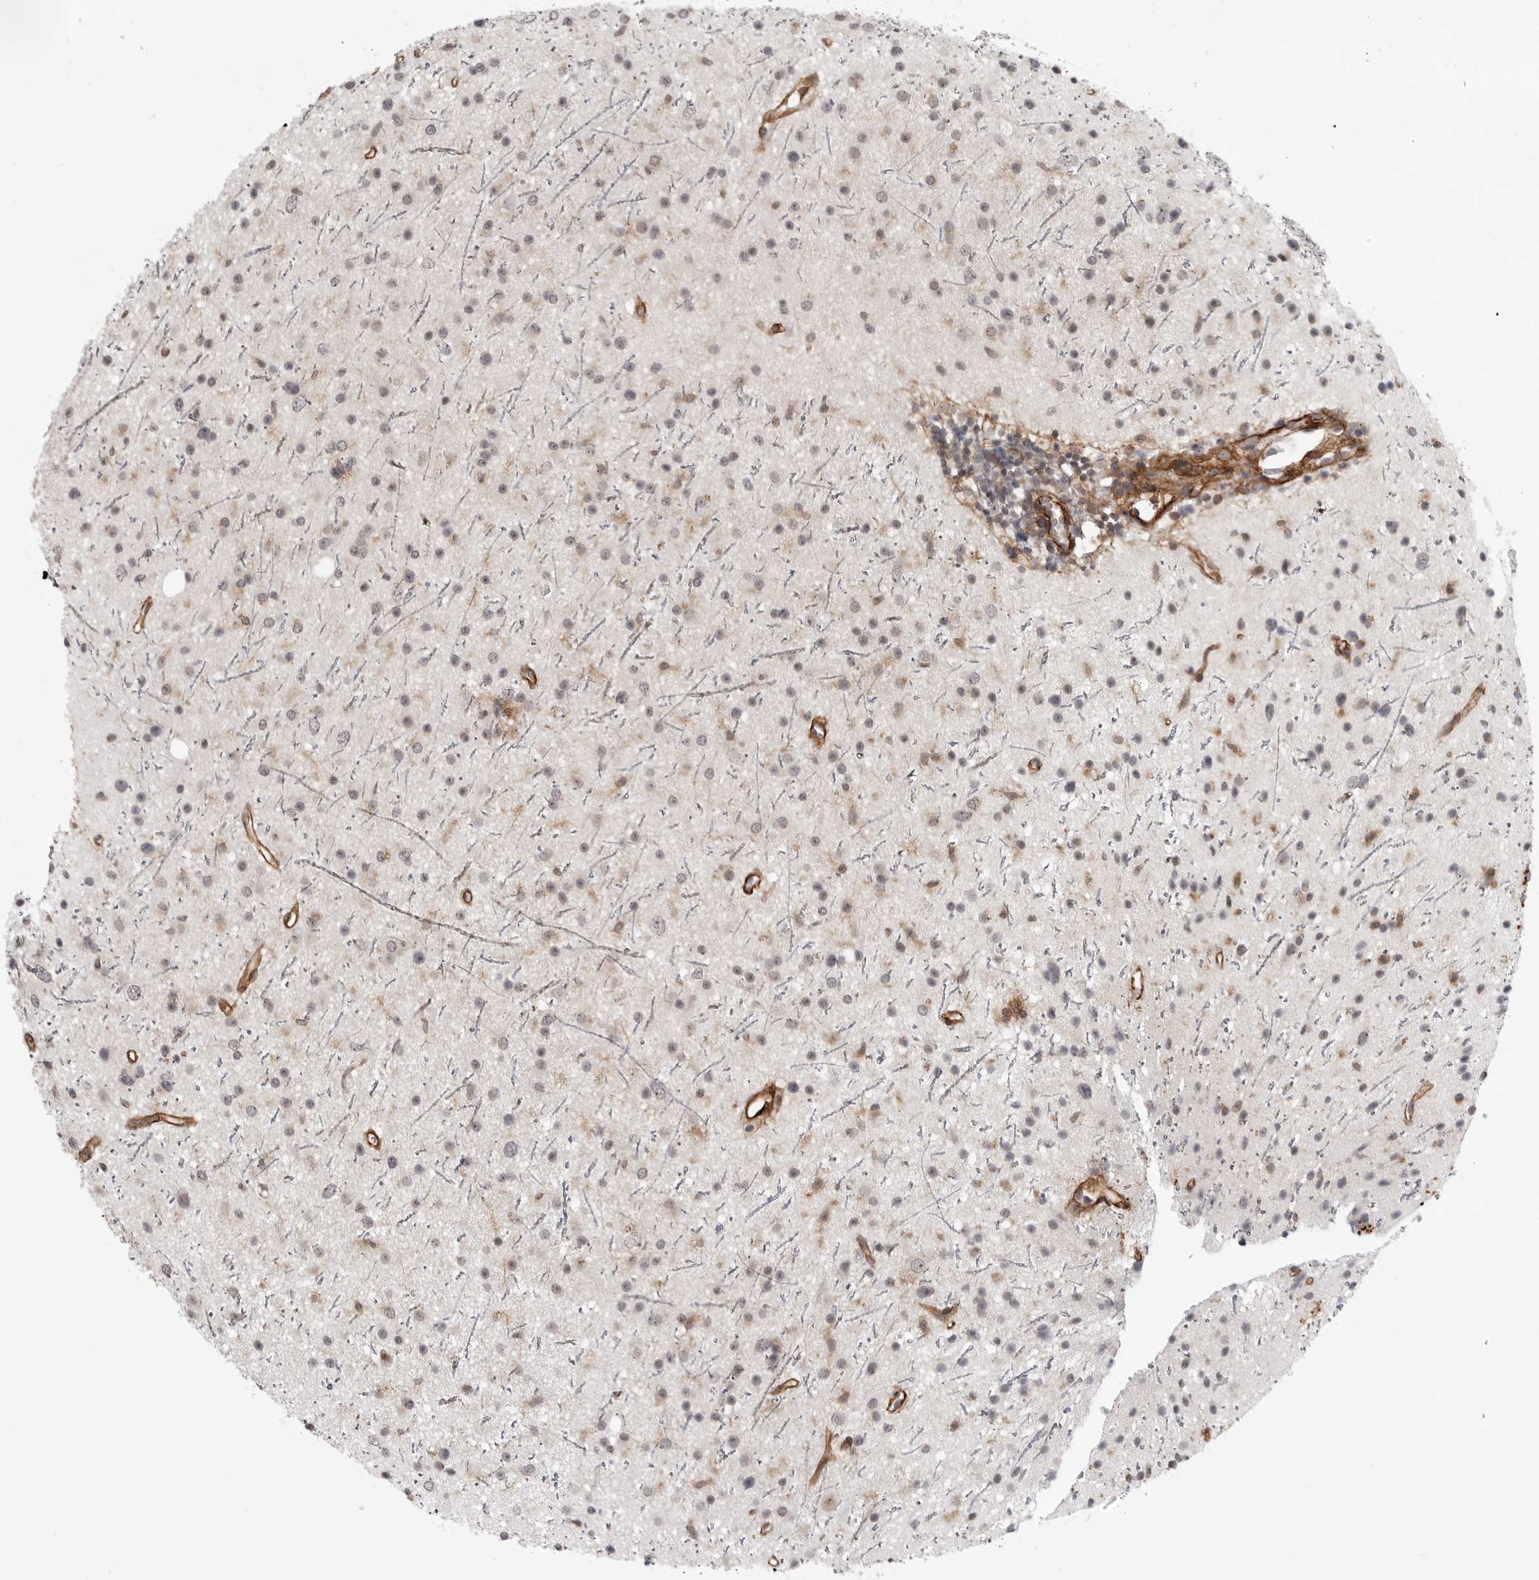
{"staining": {"intensity": "weak", "quantity": "<25%", "location": "cytoplasmic/membranous"}, "tissue": "glioma", "cell_type": "Tumor cells", "image_type": "cancer", "snomed": [{"axis": "morphology", "description": "Glioma, malignant, Low grade"}, {"axis": "topography", "description": "Cerebral cortex"}], "caption": "An IHC image of low-grade glioma (malignant) is shown. There is no staining in tumor cells of low-grade glioma (malignant). The staining was performed using DAB to visualize the protein expression in brown, while the nuclei were stained in blue with hematoxylin (Magnification: 20x).", "gene": "TUT4", "patient": {"sex": "female", "age": 39}}